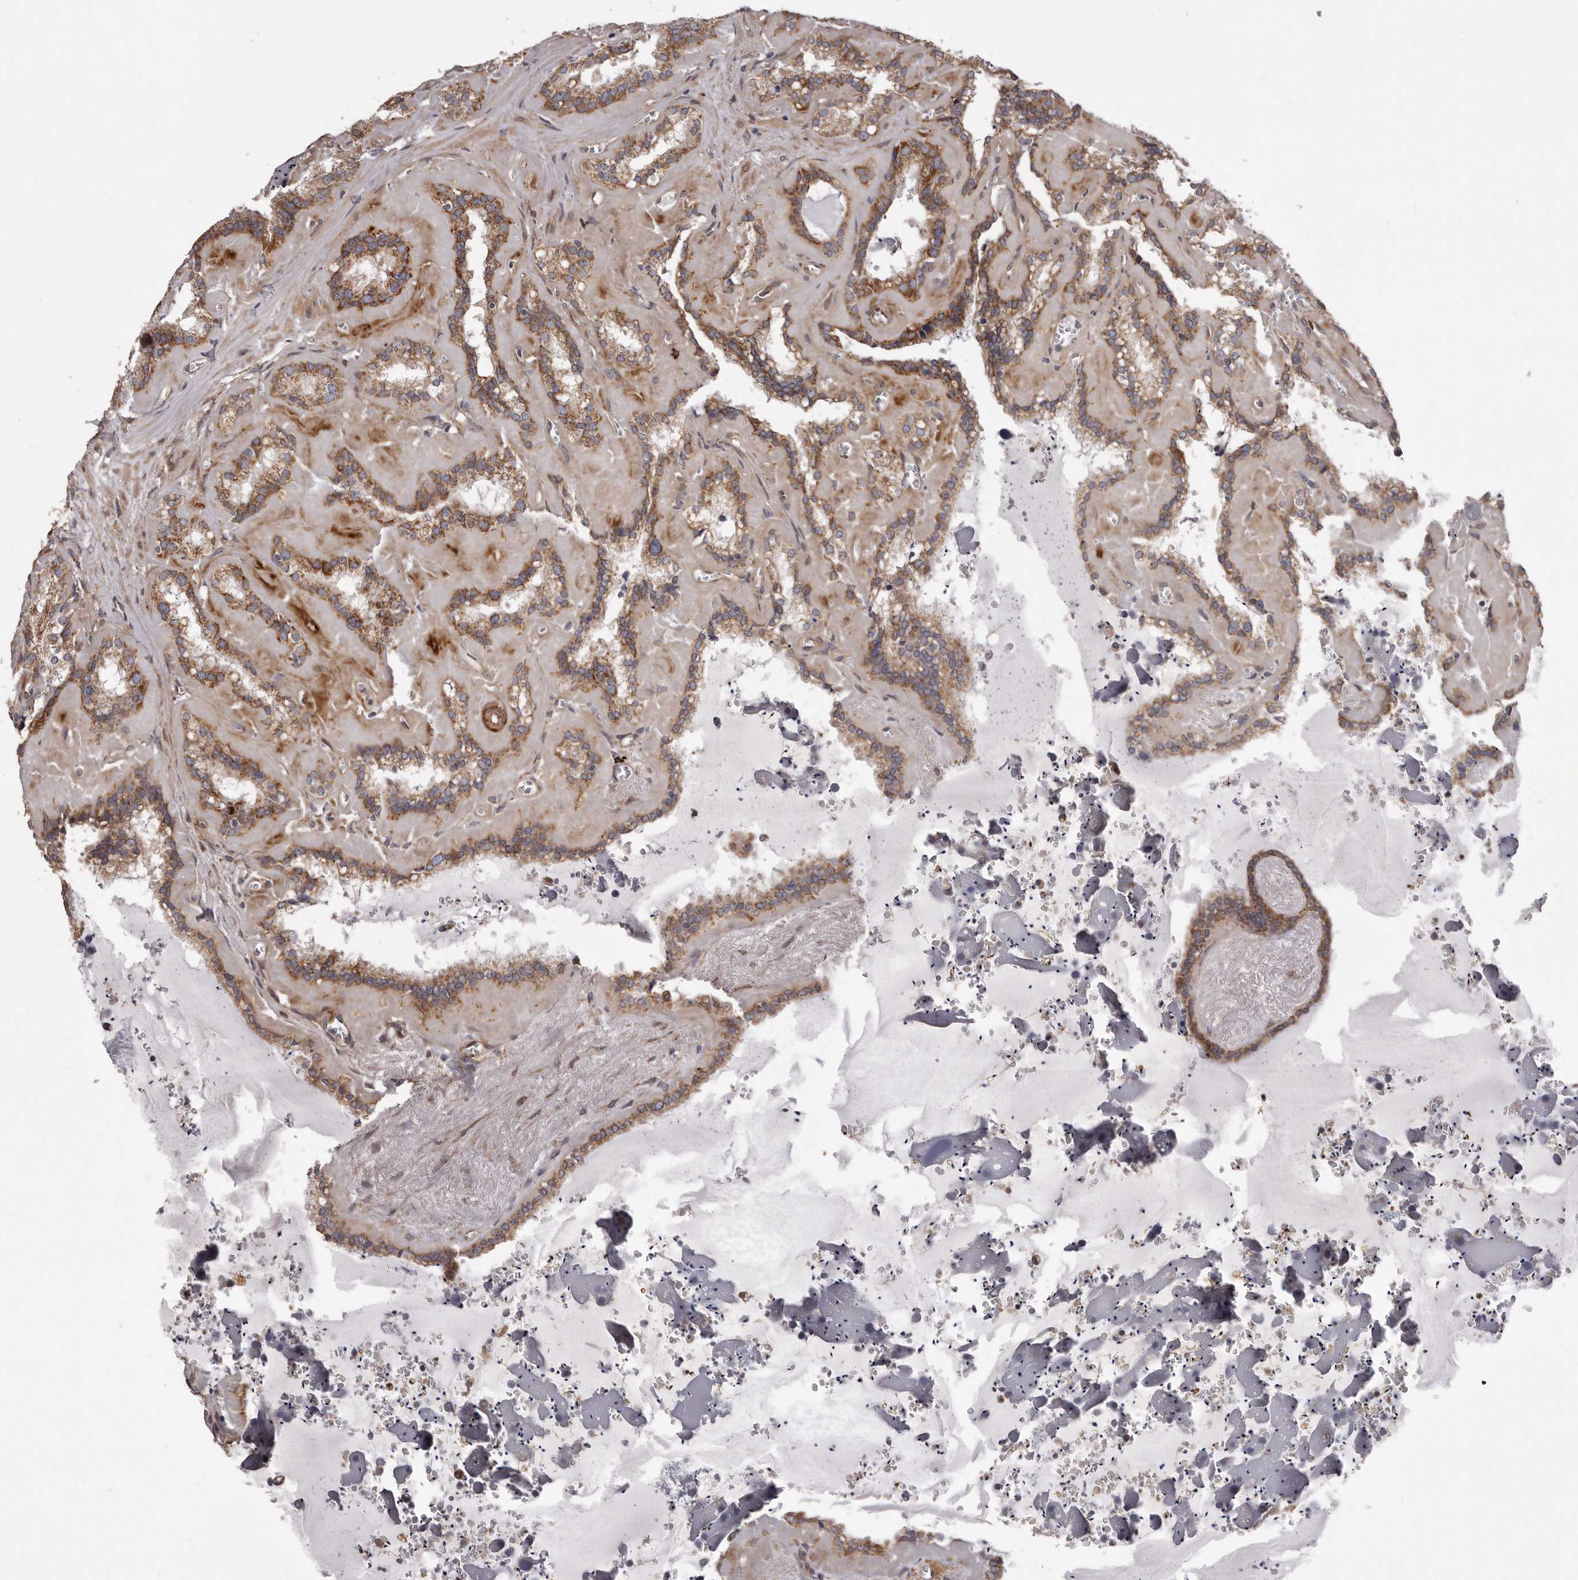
{"staining": {"intensity": "moderate", "quantity": ">75%", "location": "cytoplasmic/membranous"}, "tissue": "seminal vesicle", "cell_type": "Glandular cells", "image_type": "normal", "snomed": [{"axis": "morphology", "description": "Normal tissue, NOS"}, {"axis": "topography", "description": "Prostate"}, {"axis": "topography", "description": "Seminal veicle"}], "caption": "Normal seminal vesicle displays moderate cytoplasmic/membranous staining in approximately >75% of glandular cells, visualized by immunohistochemistry.", "gene": "ARMCX1", "patient": {"sex": "male", "age": 59}}